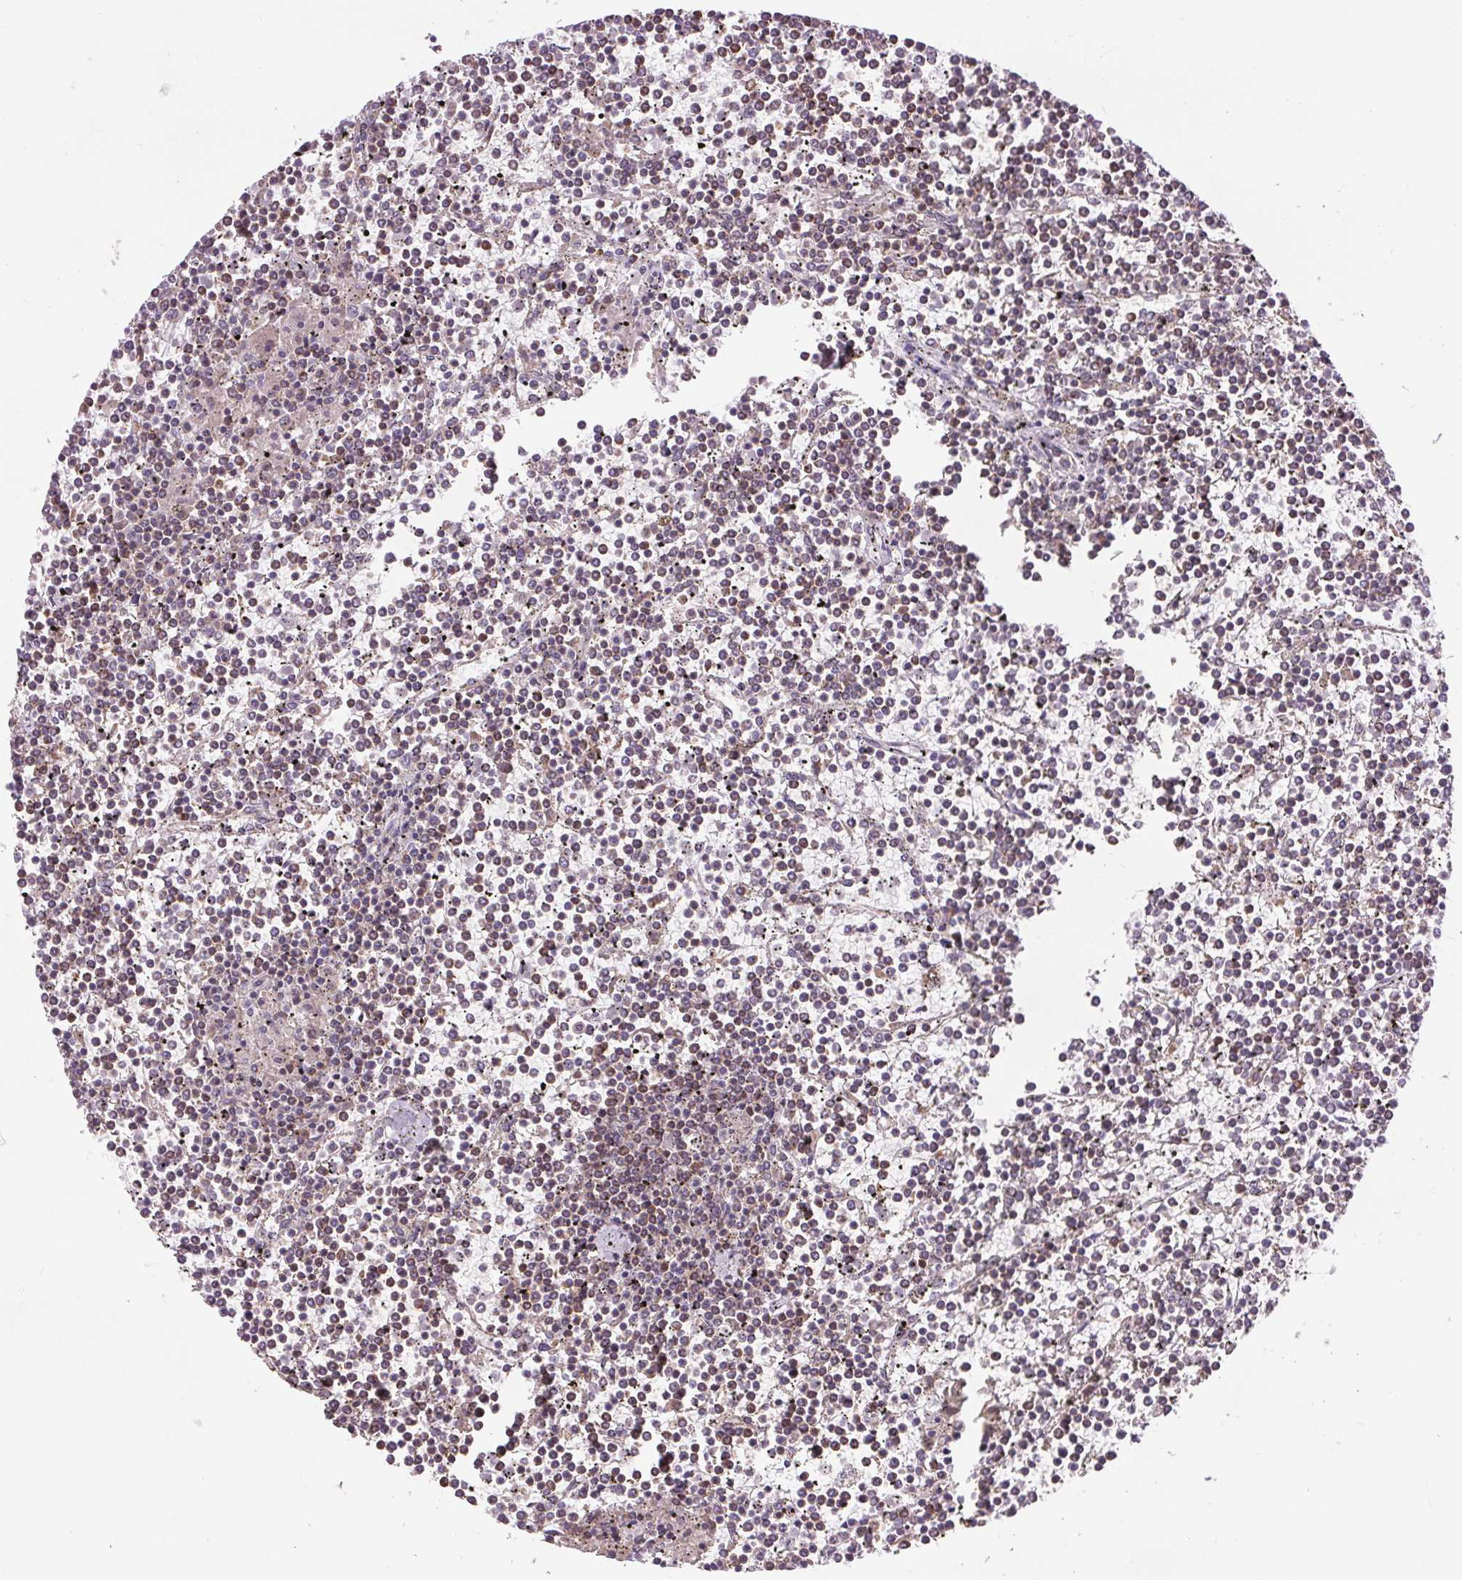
{"staining": {"intensity": "weak", "quantity": "<25%", "location": "cytoplasmic/membranous"}, "tissue": "lymphoma", "cell_type": "Tumor cells", "image_type": "cancer", "snomed": [{"axis": "morphology", "description": "Malignant lymphoma, non-Hodgkin's type, Low grade"}, {"axis": "topography", "description": "Spleen"}], "caption": "Immunohistochemistry histopathology image of human low-grade malignant lymphoma, non-Hodgkin's type stained for a protein (brown), which exhibits no expression in tumor cells. (Stains: DAB (3,3'-diaminobenzidine) immunohistochemistry with hematoxylin counter stain, Microscopy: brightfield microscopy at high magnification).", "gene": "DGUOK", "patient": {"sex": "female", "age": 19}}